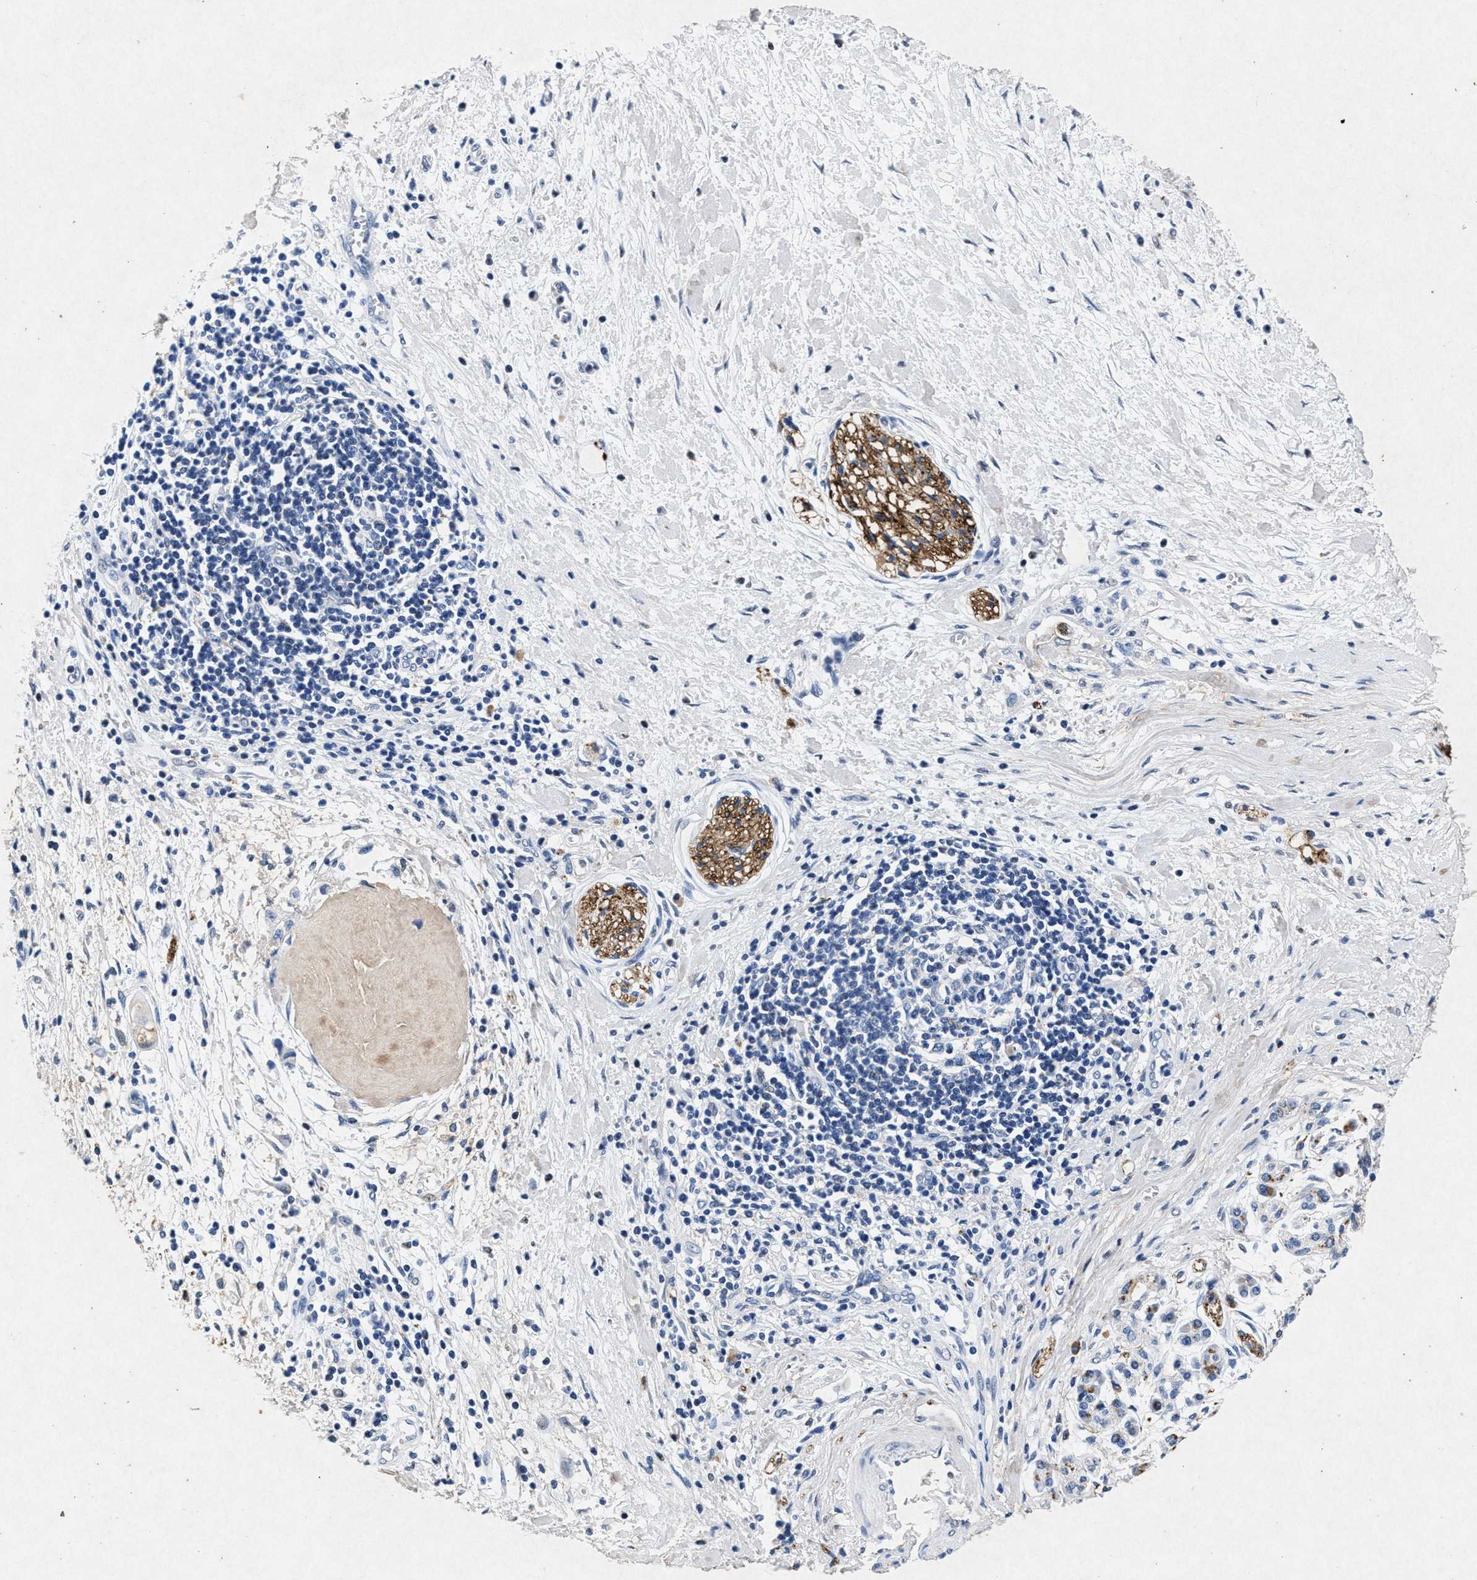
{"staining": {"intensity": "negative", "quantity": "none", "location": "none"}, "tissue": "pancreatic cancer", "cell_type": "Tumor cells", "image_type": "cancer", "snomed": [{"axis": "morphology", "description": "Adenocarcinoma, NOS"}, {"axis": "topography", "description": "Pancreas"}], "caption": "This photomicrograph is of pancreatic adenocarcinoma stained with immunohistochemistry (IHC) to label a protein in brown with the nuclei are counter-stained blue. There is no positivity in tumor cells.", "gene": "MAP6", "patient": {"sex": "male", "age": 55}}